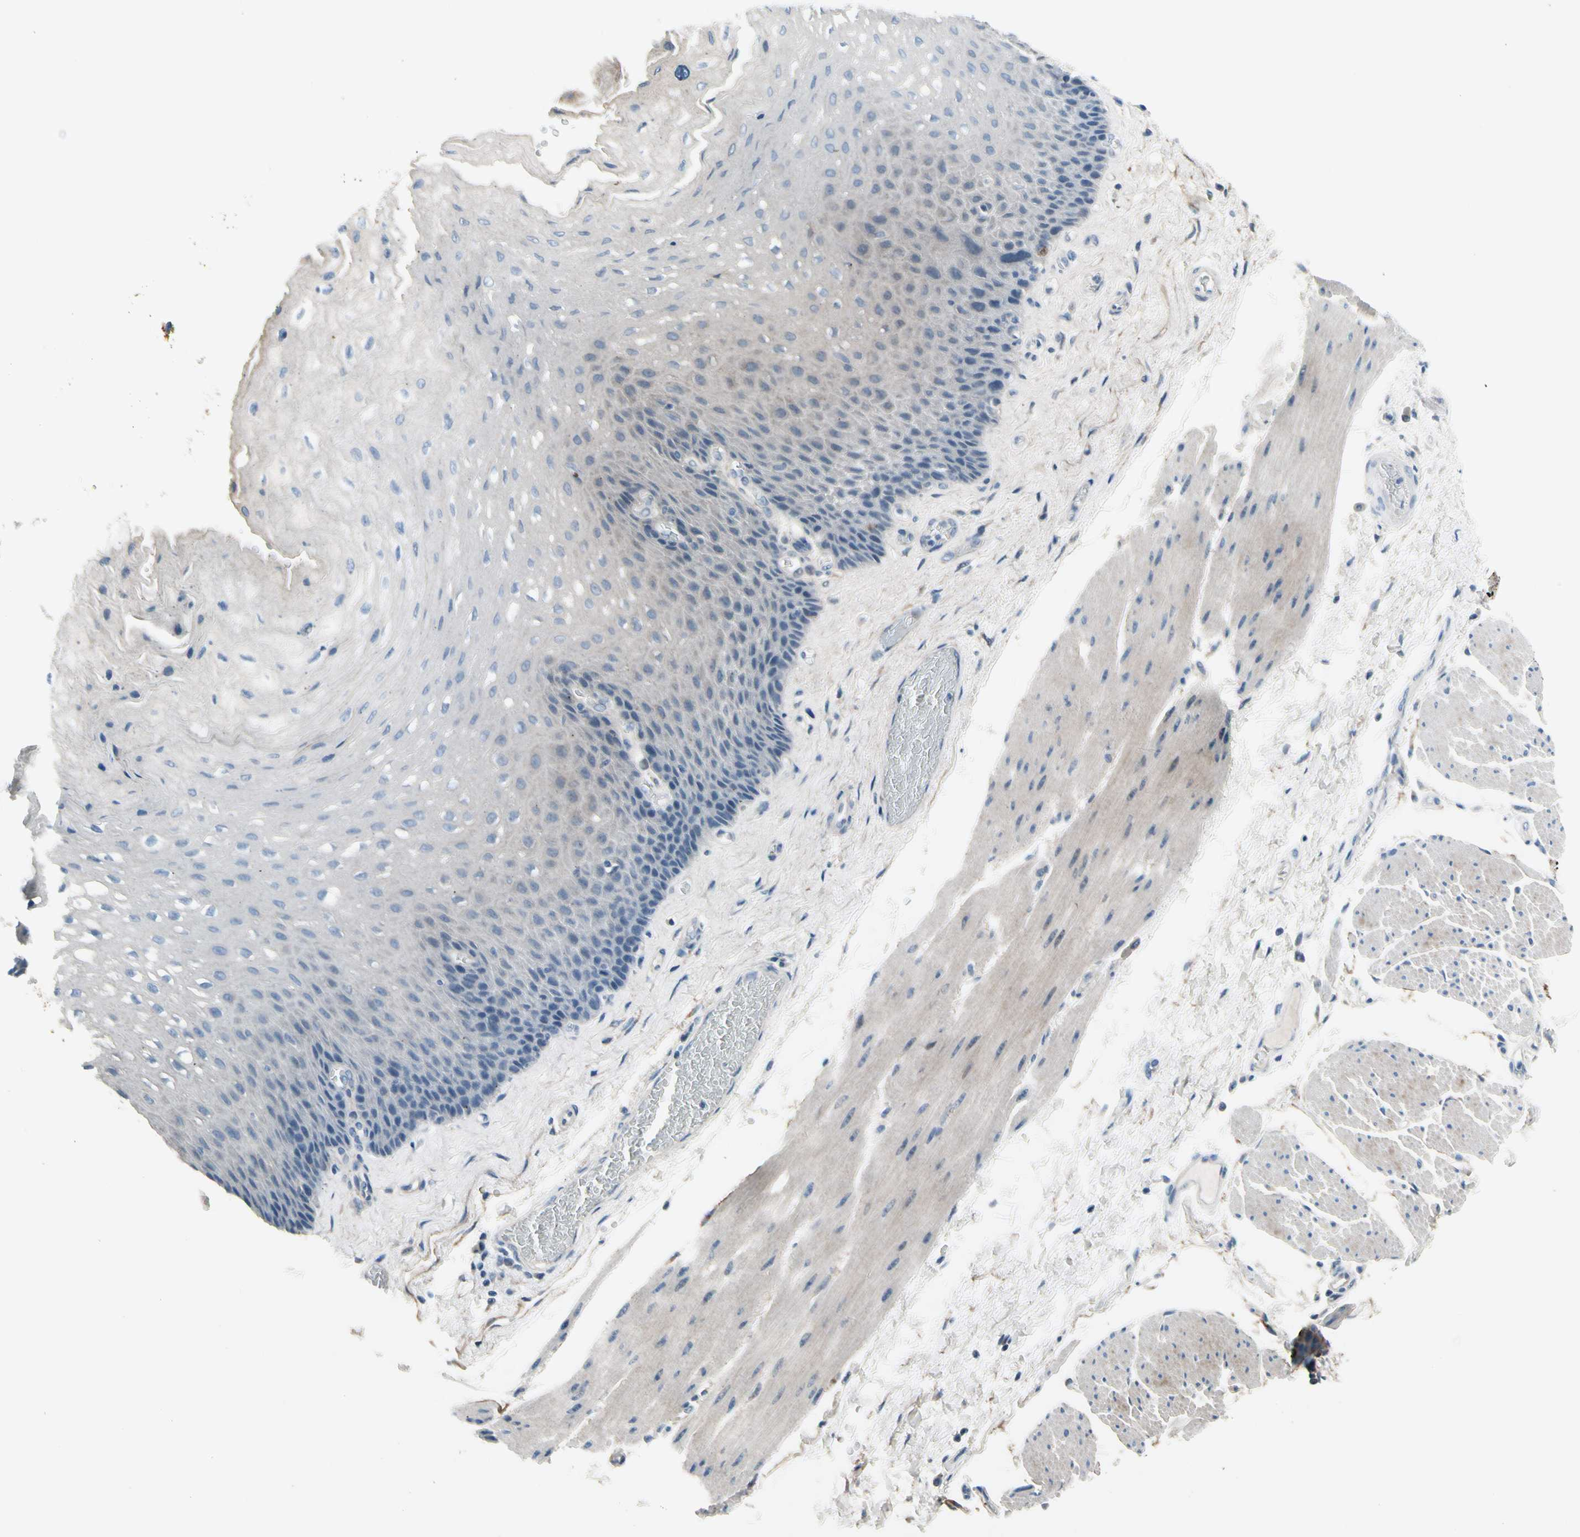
{"staining": {"intensity": "negative", "quantity": "none", "location": "none"}, "tissue": "esophagus", "cell_type": "Squamous epithelial cells", "image_type": "normal", "snomed": [{"axis": "morphology", "description": "Normal tissue, NOS"}, {"axis": "topography", "description": "Esophagus"}], "caption": "The immunohistochemistry (IHC) image has no significant staining in squamous epithelial cells of esophagus. (DAB (3,3'-diaminobenzidine) immunohistochemistry, high magnification).", "gene": "PIGR", "patient": {"sex": "female", "age": 72}}